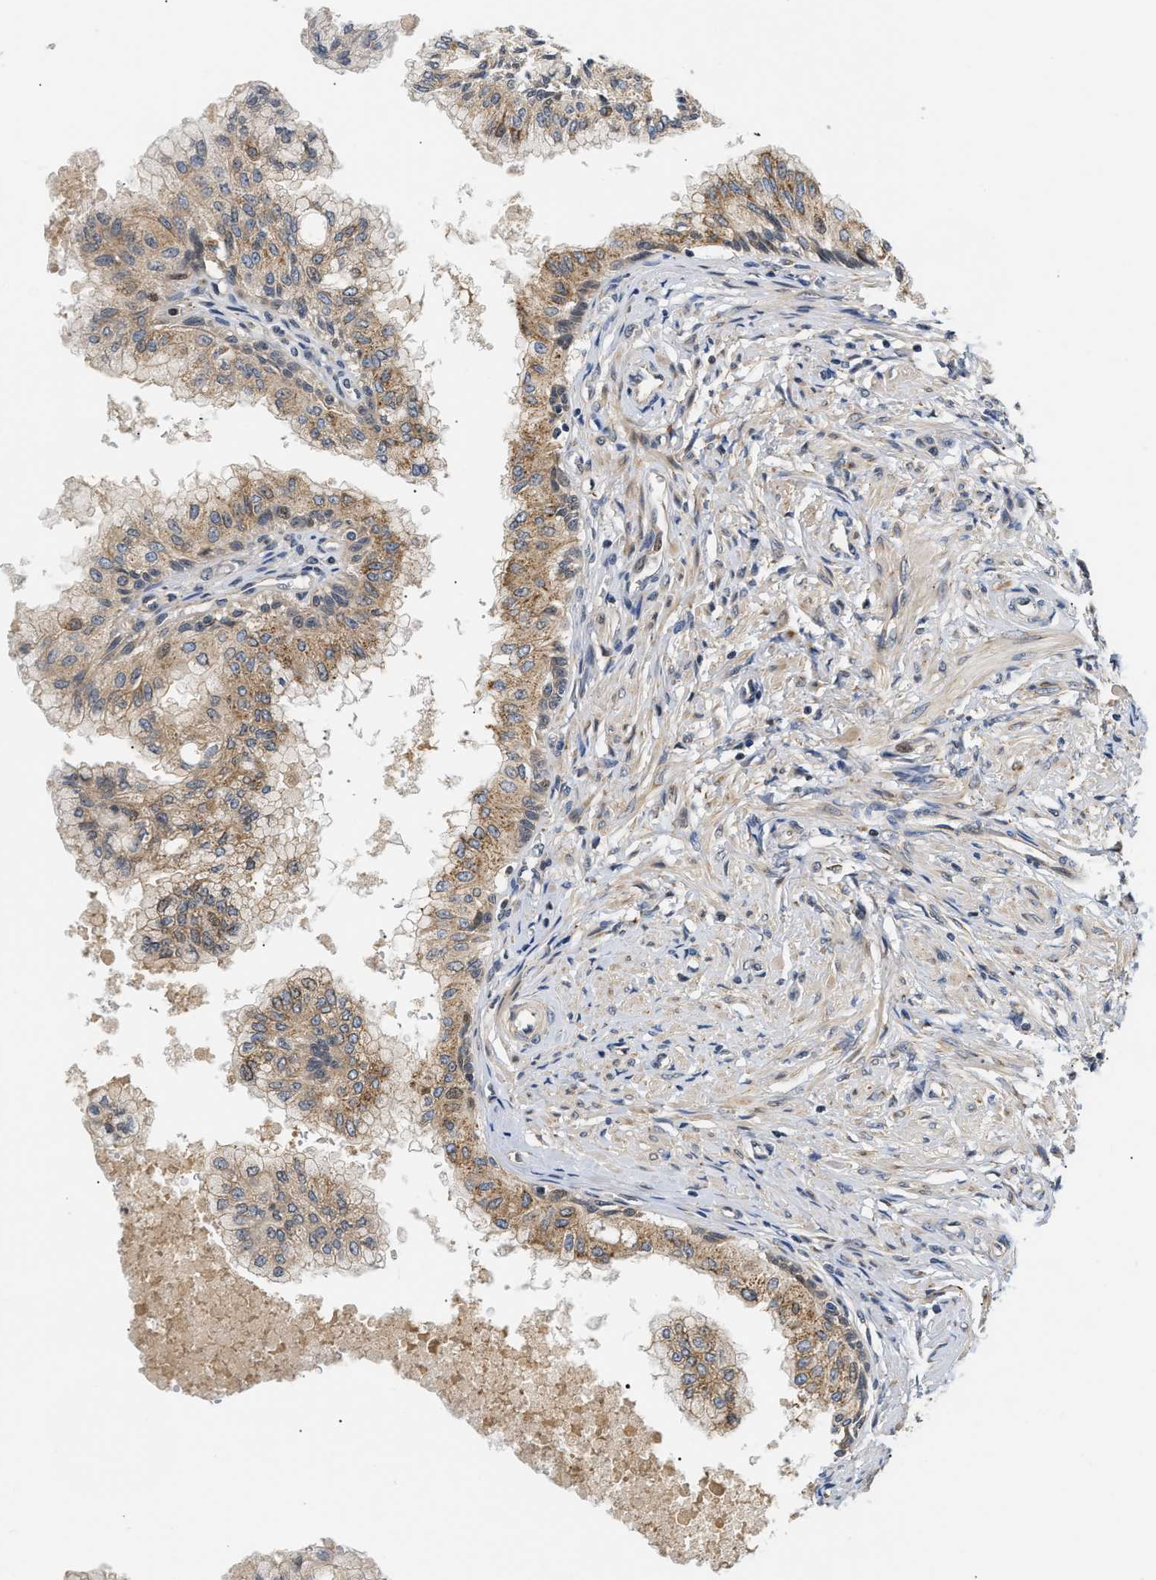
{"staining": {"intensity": "moderate", "quantity": ">75%", "location": "cytoplasmic/membranous"}, "tissue": "prostate", "cell_type": "Glandular cells", "image_type": "normal", "snomed": [{"axis": "morphology", "description": "Normal tissue, NOS"}, {"axis": "topography", "description": "Prostate"}, {"axis": "topography", "description": "Seminal veicle"}], "caption": "Brown immunohistochemical staining in benign prostate displays moderate cytoplasmic/membranous staining in about >75% of glandular cells.", "gene": "TNIP2", "patient": {"sex": "male", "age": 60}}